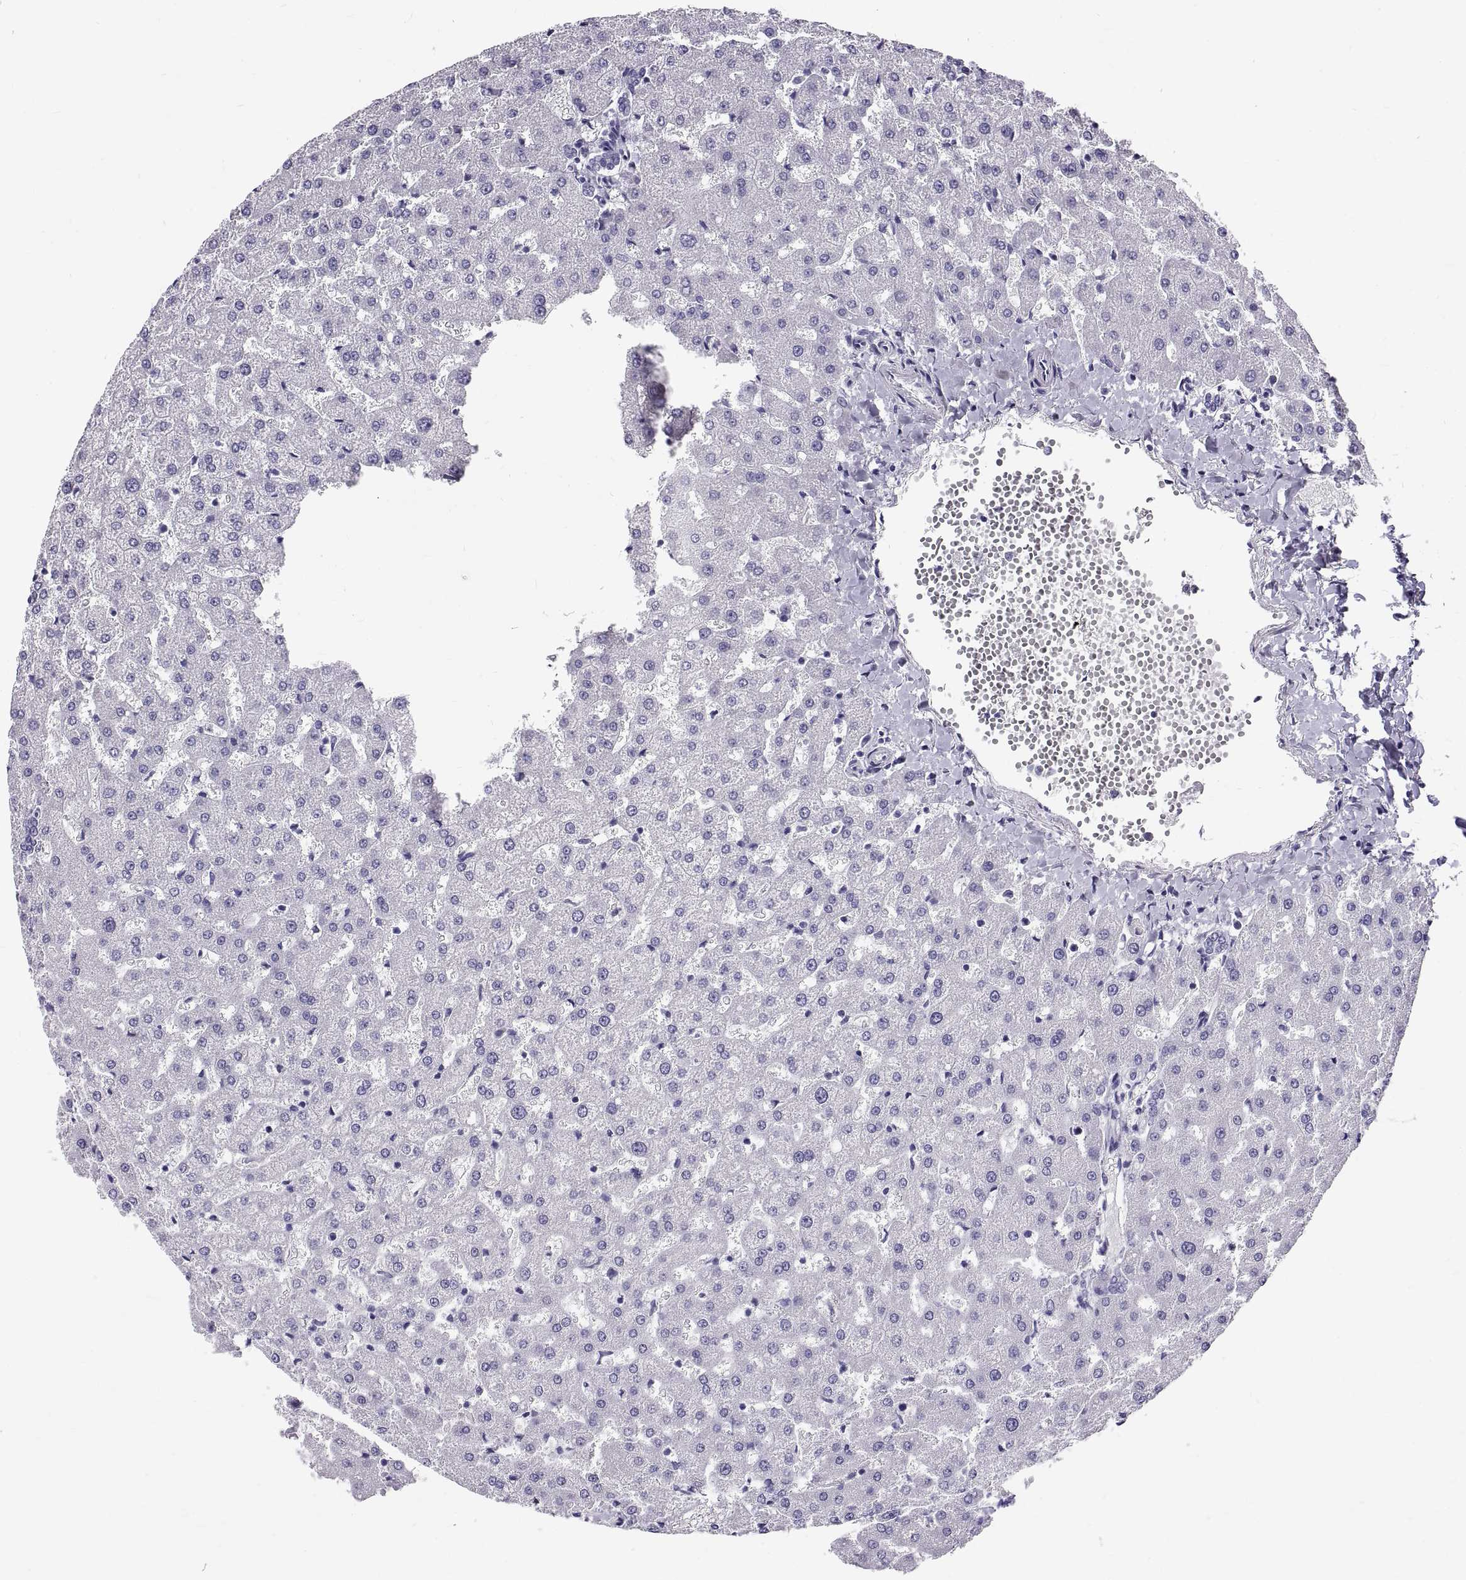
{"staining": {"intensity": "negative", "quantity": "none", "location": "none"}, "tissue": "liver", "cell_type": "Cholangiocytes", "image_type": "normal", "snomed": [{"axis": "morphology", "description": "Normal tissue, NOS"}, {"axis": "topography", "description": "Liver"}], "caption": "Photomicrograph shows no protein expression in cholangiocytes of benign liver. Nuclei are stained in blue.", "gene": "GNG12", "patient": {"sex": "female", "age": 50}}